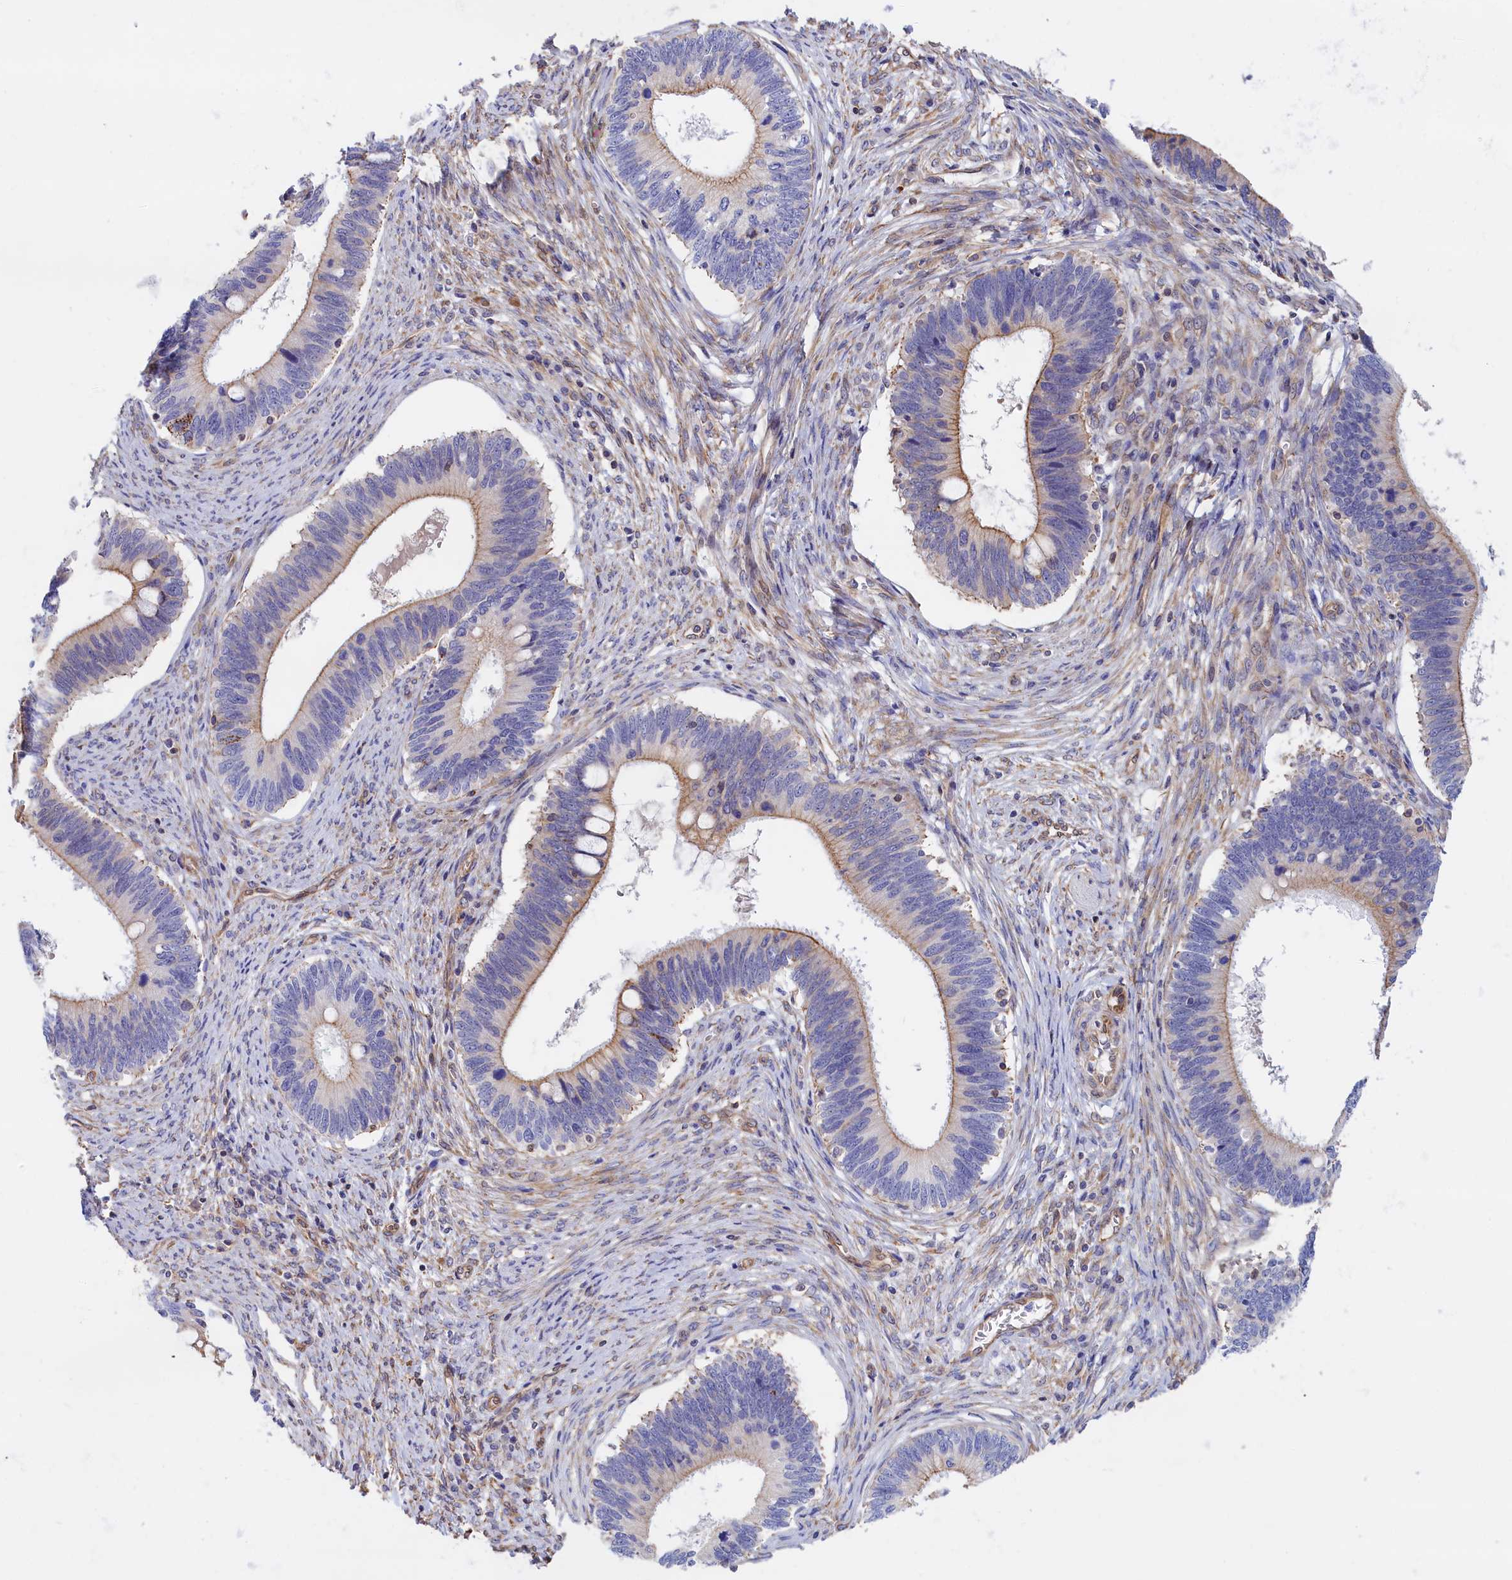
{"staining": {"intensity": "moderate", "quantity": "<25%", "location": "cytoplasmic/membranous"}, "tissue": "cervical cancer", "cell_type": "Tumor cells", "image_type": "cancer", "snomed": [{"axis": "morphology", "description": "Adenocarcinoma, NOS"}, {"axis": "topography", "description": "Cervix"}], "caption": "Immunohistochemical staining of human adenocarcinoma (cervical) displays low levels of moderate cytoplasmic/membranous positivity in approximately <25% of tumor cells.", "gene": "ABCC12", "patient": {"sex": "female", "age": 42}}